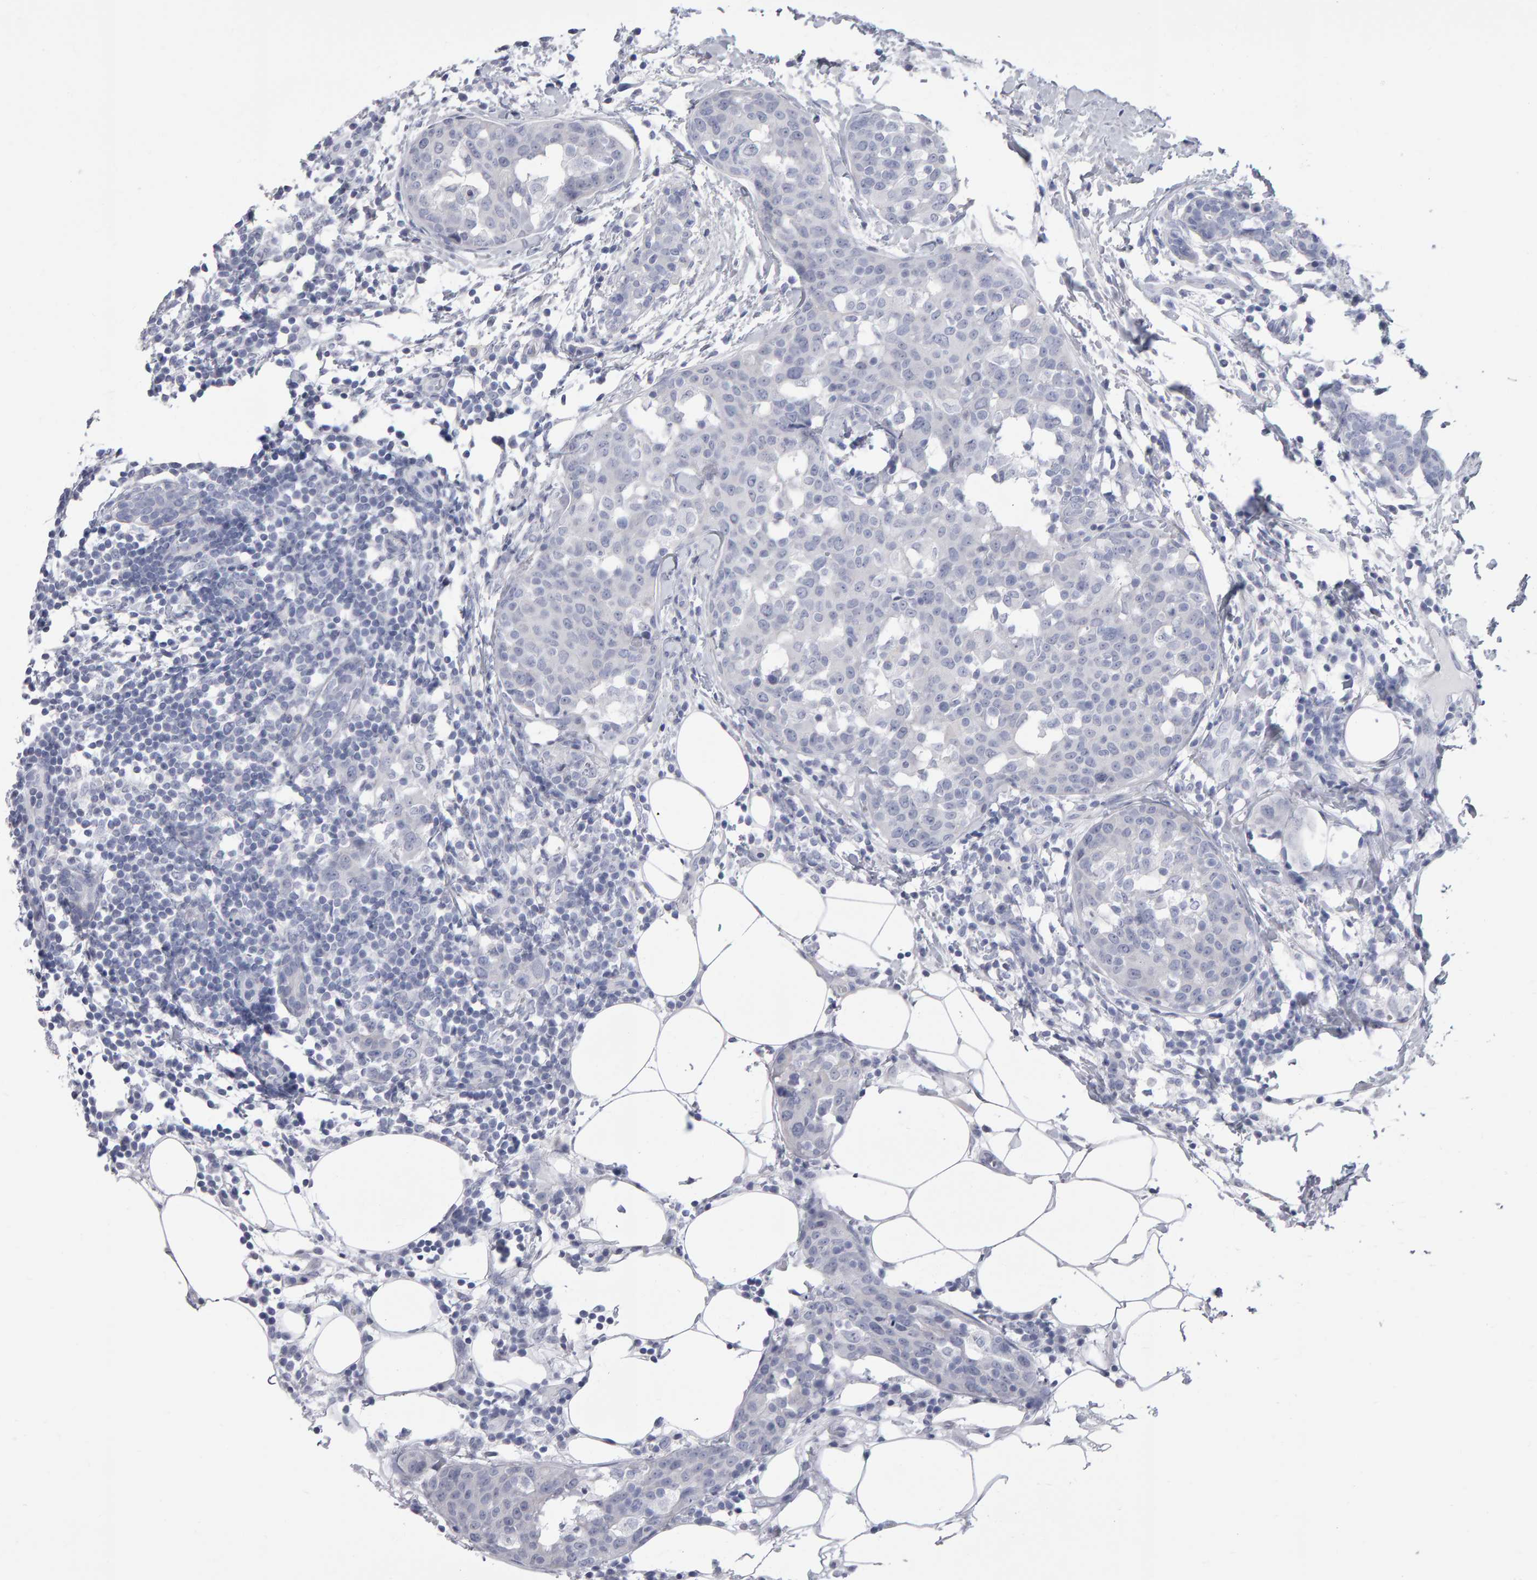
{"staining": {"intensity": "negative", "quantity": "none", "location": "none"}, "tissue": "breast cancer", "cell_type": "Tumor cells", "image_type": "cancer", "snomed": [{"axis": "morphology", "description": "Normal tissue, NOS"}, {"axis": "morphology", "description": "Duct carcinoma"}, {"axis": "topography", "description": "Breast"}], "caption": "Tumor cells are negative for protein expression in human breast infiltrating ductal carcinoma. (DAB immunohistochemistry (IHC) with hematoxylin counter stain).", "gene": "NCDN", "patient": {"sex": "female", "age": 37}}